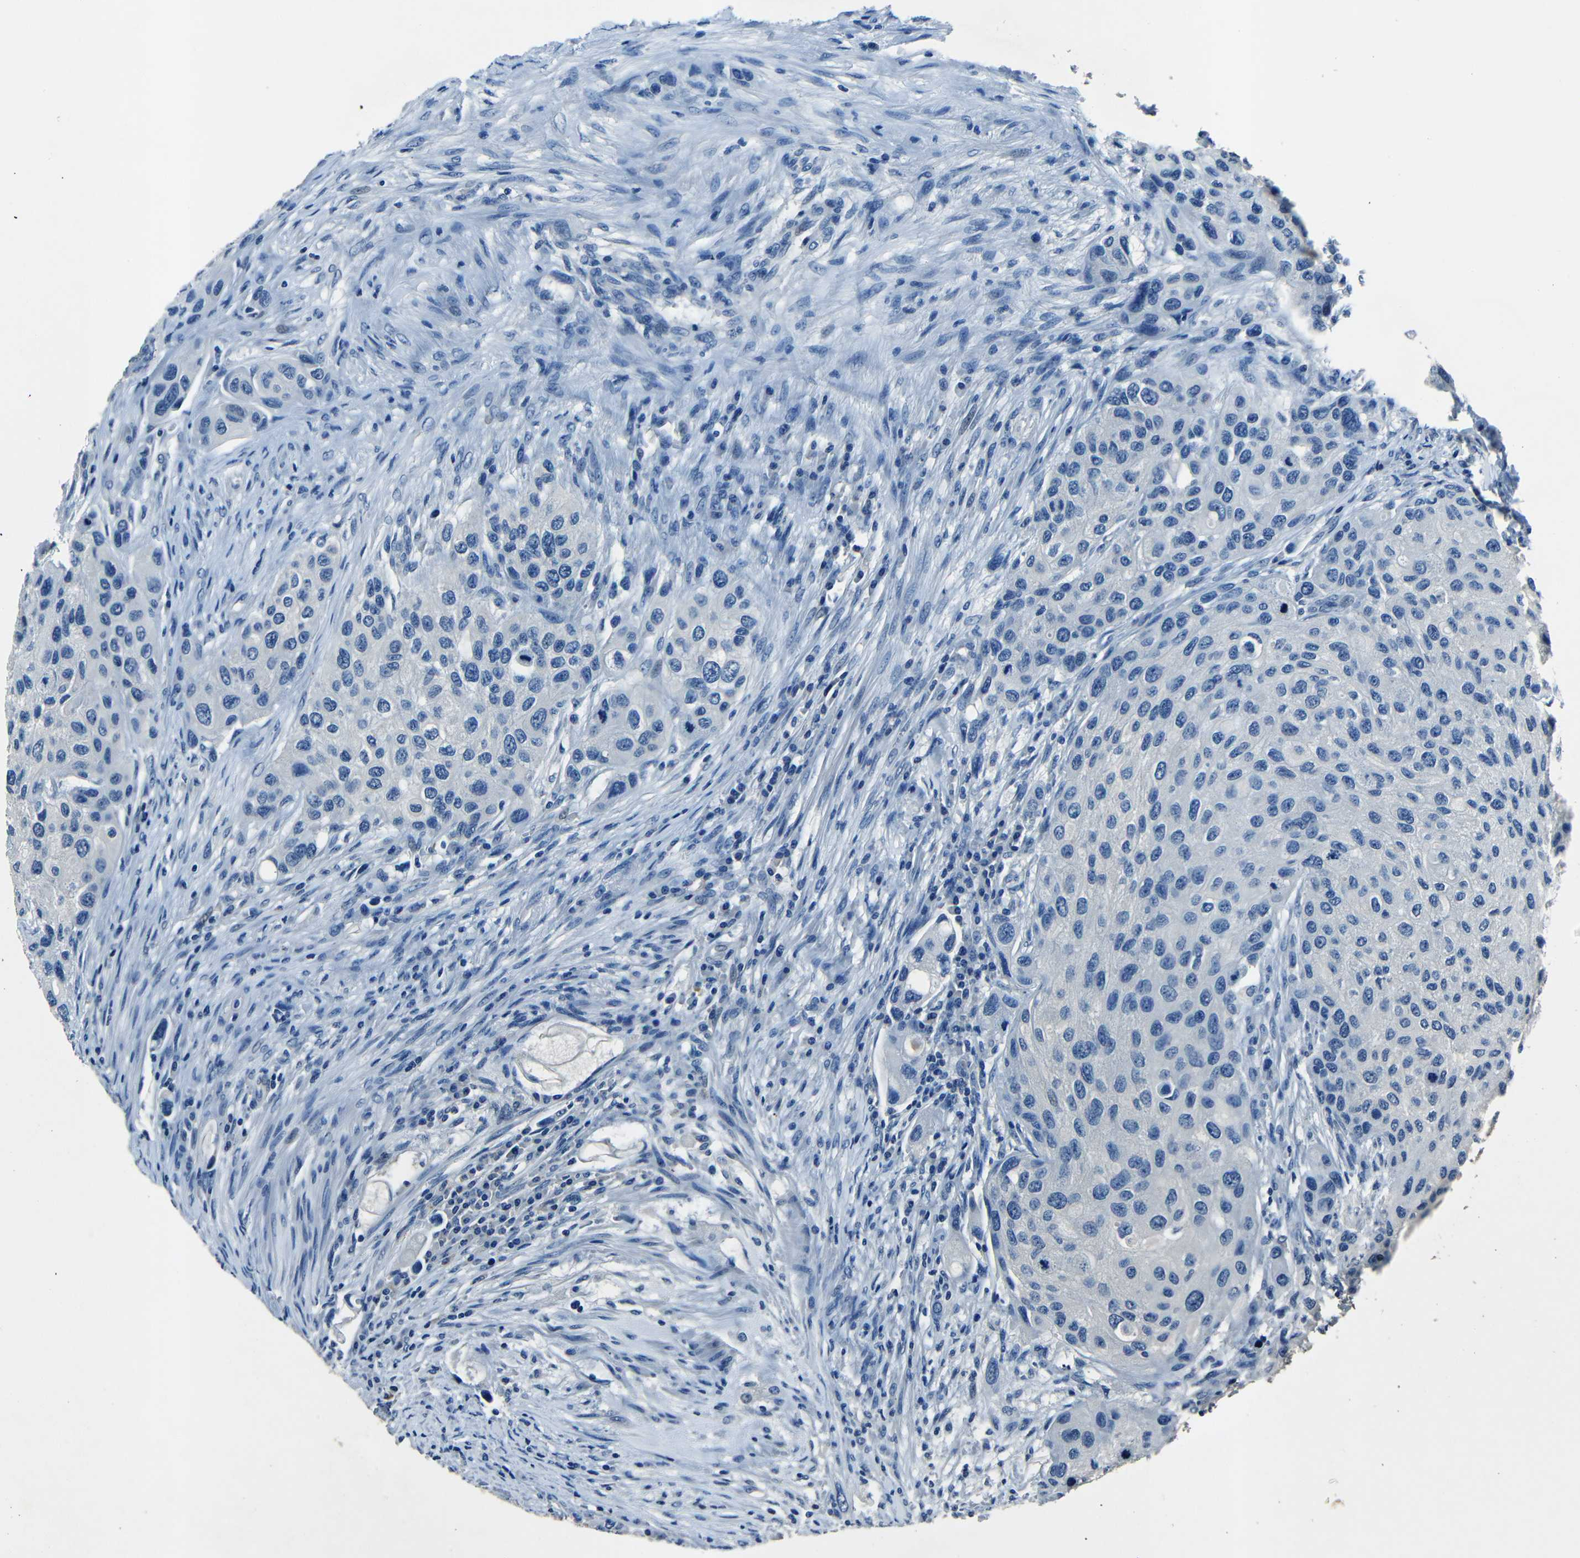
{"staining": {"intensity": "negative", "quantity": "none", "location": "none"}, "tissue": "urothelial cancer", "cell_type": "Tumor cells", "image_type": "cancer", "snomed": [{"axis": "morphology", "description": "Urothelial carcinoma, High grade"}, {"axis": "topography", "description": "Urinary bladder"}], "caption": "The image demonstrates no significant positivity in tumor cells of urothelial cancer.", "gene": "NCMAP", "patient": {"sex": "female", "age": 56}}